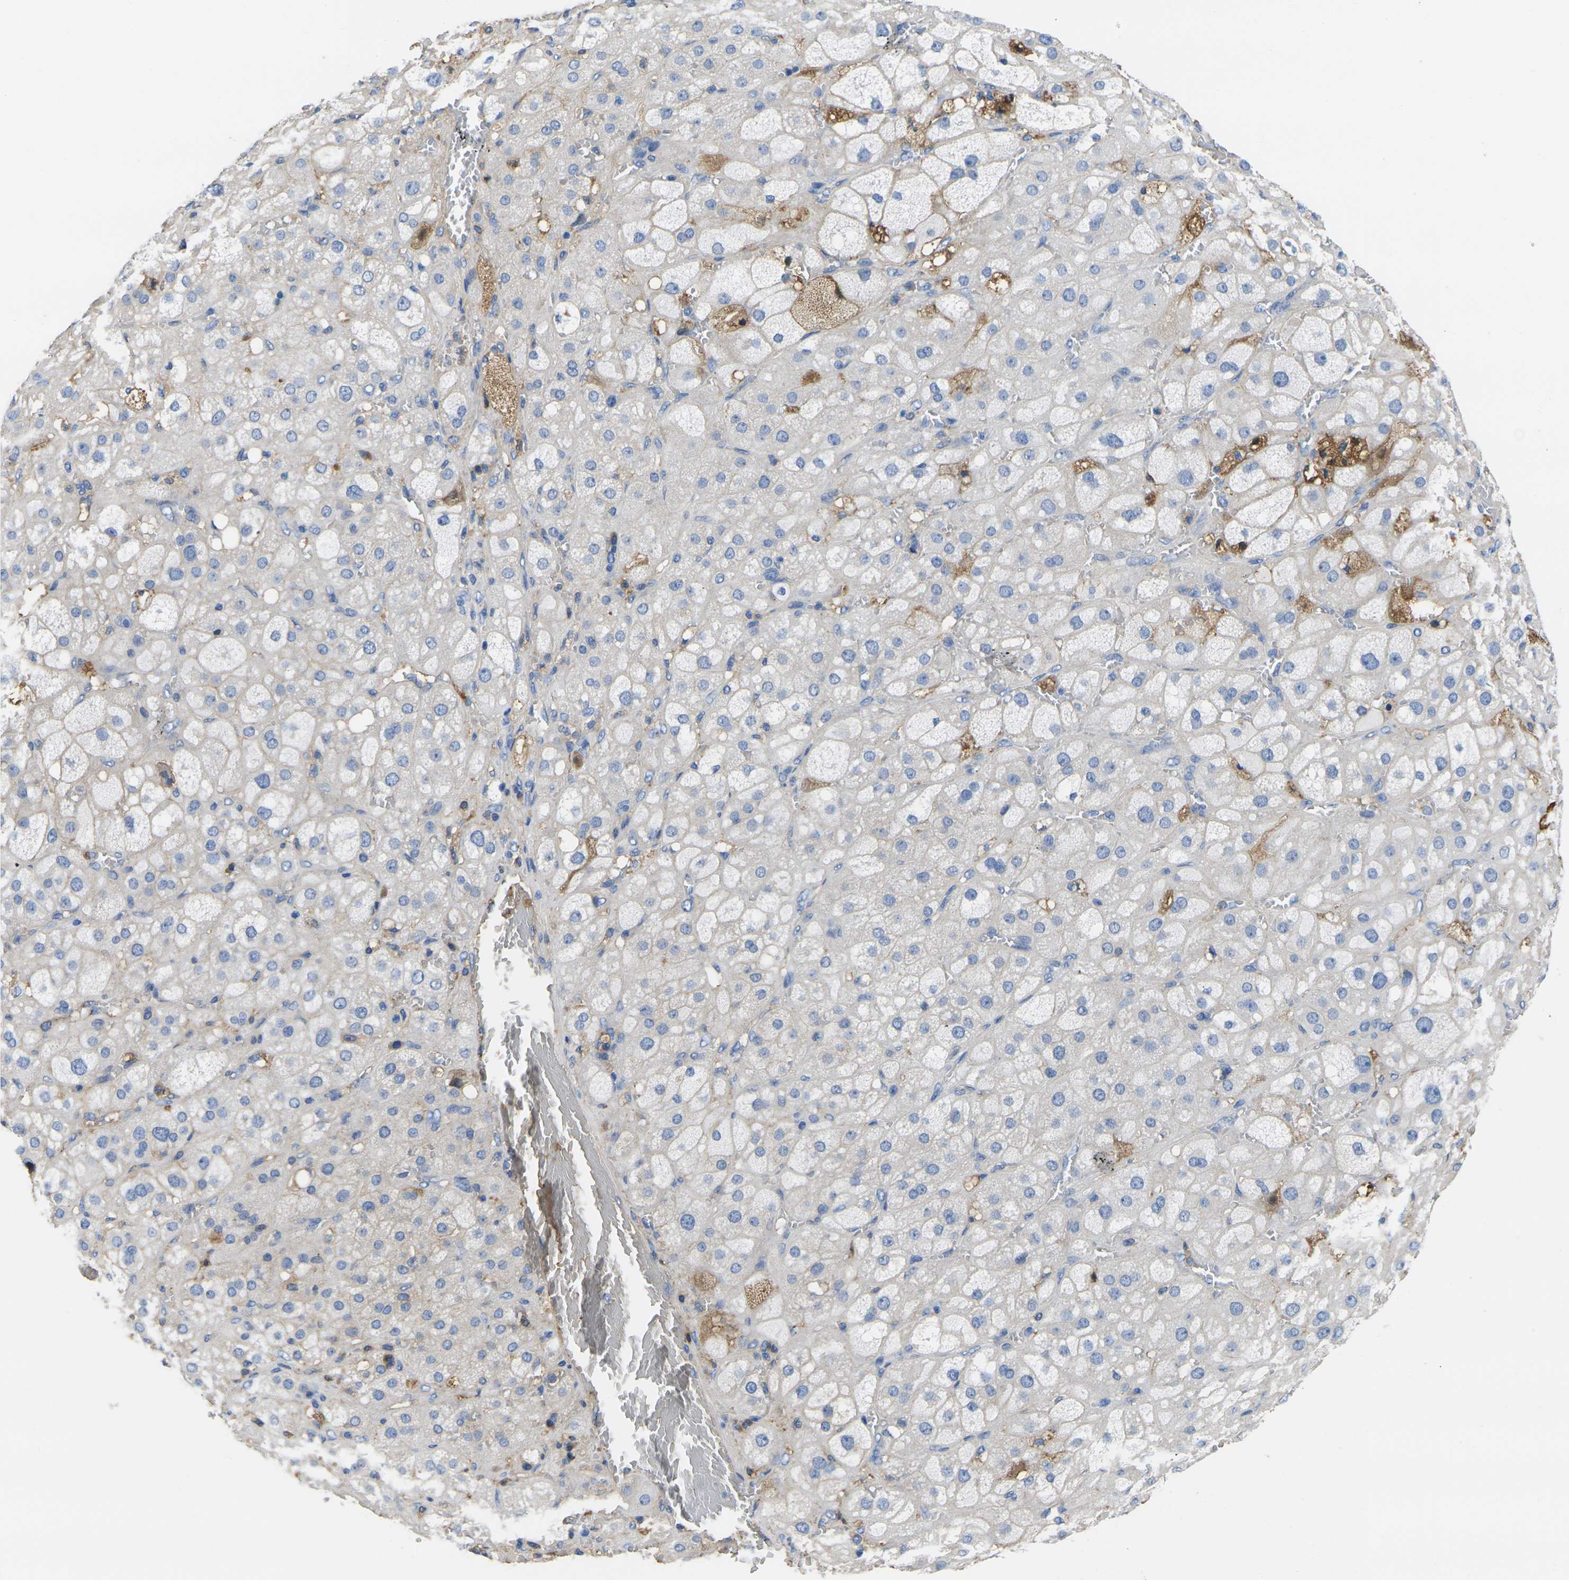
{"staining": {"intensity": "negative", "quantity": "none", "location": "none"}, "tissue": "adrenal gland", "cell_type": "Glandular cells", "image_type": "normal", "snomed": [{"axis": "morphology", "description": "Normal tissue, NOS"}, {"axis": "topography", "description": "Adrenal gland"}], "caption": "High magnification brightfield microscopy of normal adrenal gland stained with DAB (brown) and counterstained with hematoxylin (blue): glandular cells show no significant positivity. (Immunohistochemistry (ihc), brightfield microscopy, high magnification).", "gene": "GREM2", "patient": {"sex": "female", "age": 47}}